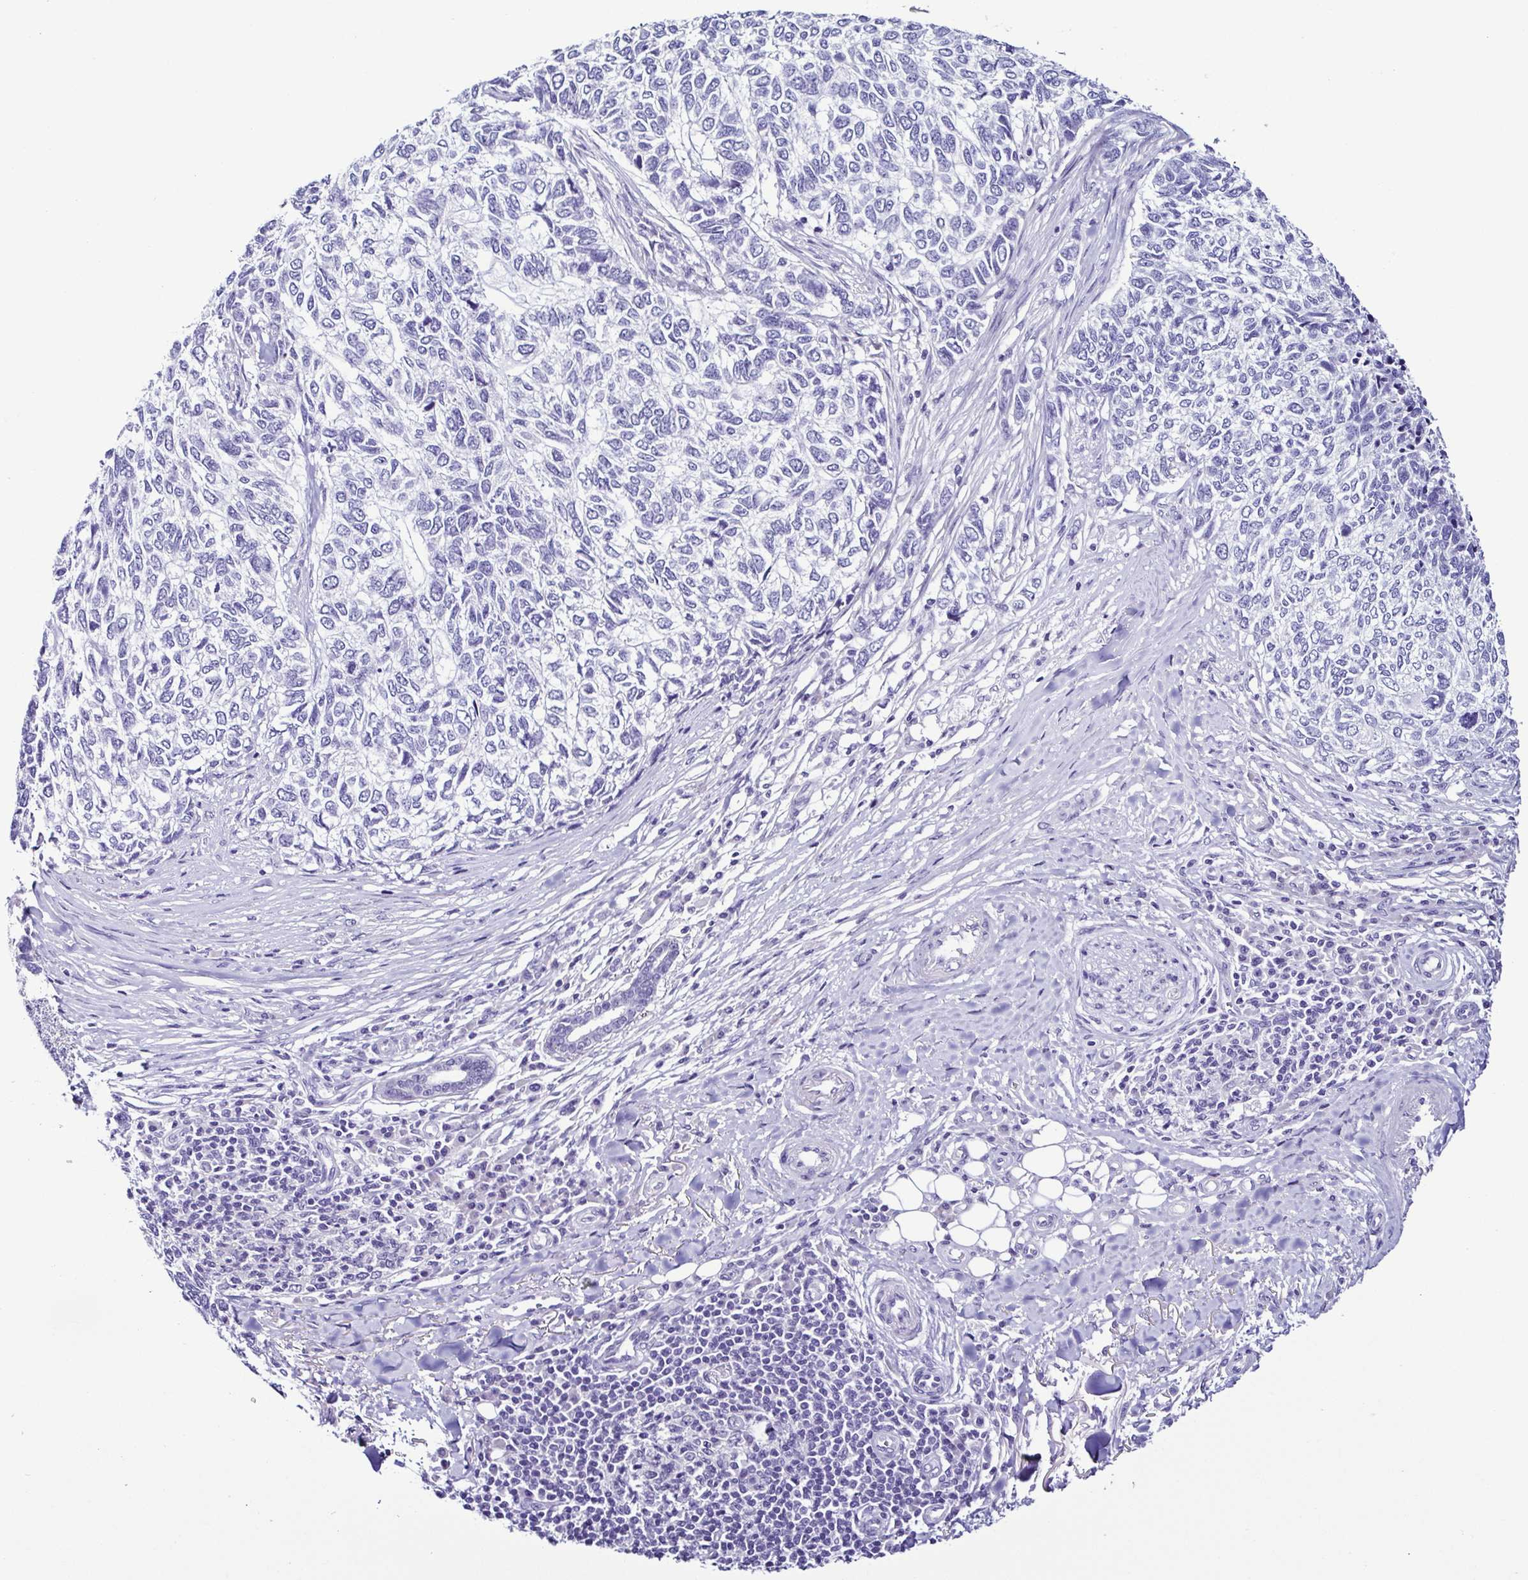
{"staining": {"intensity": "negative", "quantity": "none", "location": "none"}, "tissue": "skin cancer", "cell_type": "Tumor cells", "image_type": "cancer", "snomed": [{"axis": "morphology", "description": "Basal cell carcinoma"}, {"axis": "topography", "description": "Skin"}], "caption": "IHC micrograph of neoplastic tissue: human skin cancer (basal cell carcinoma) stained with DAB shows no significant protein positivity in tumor cells.", "gene": "SRL", "patient": {"sex": "female", "age": 65}}